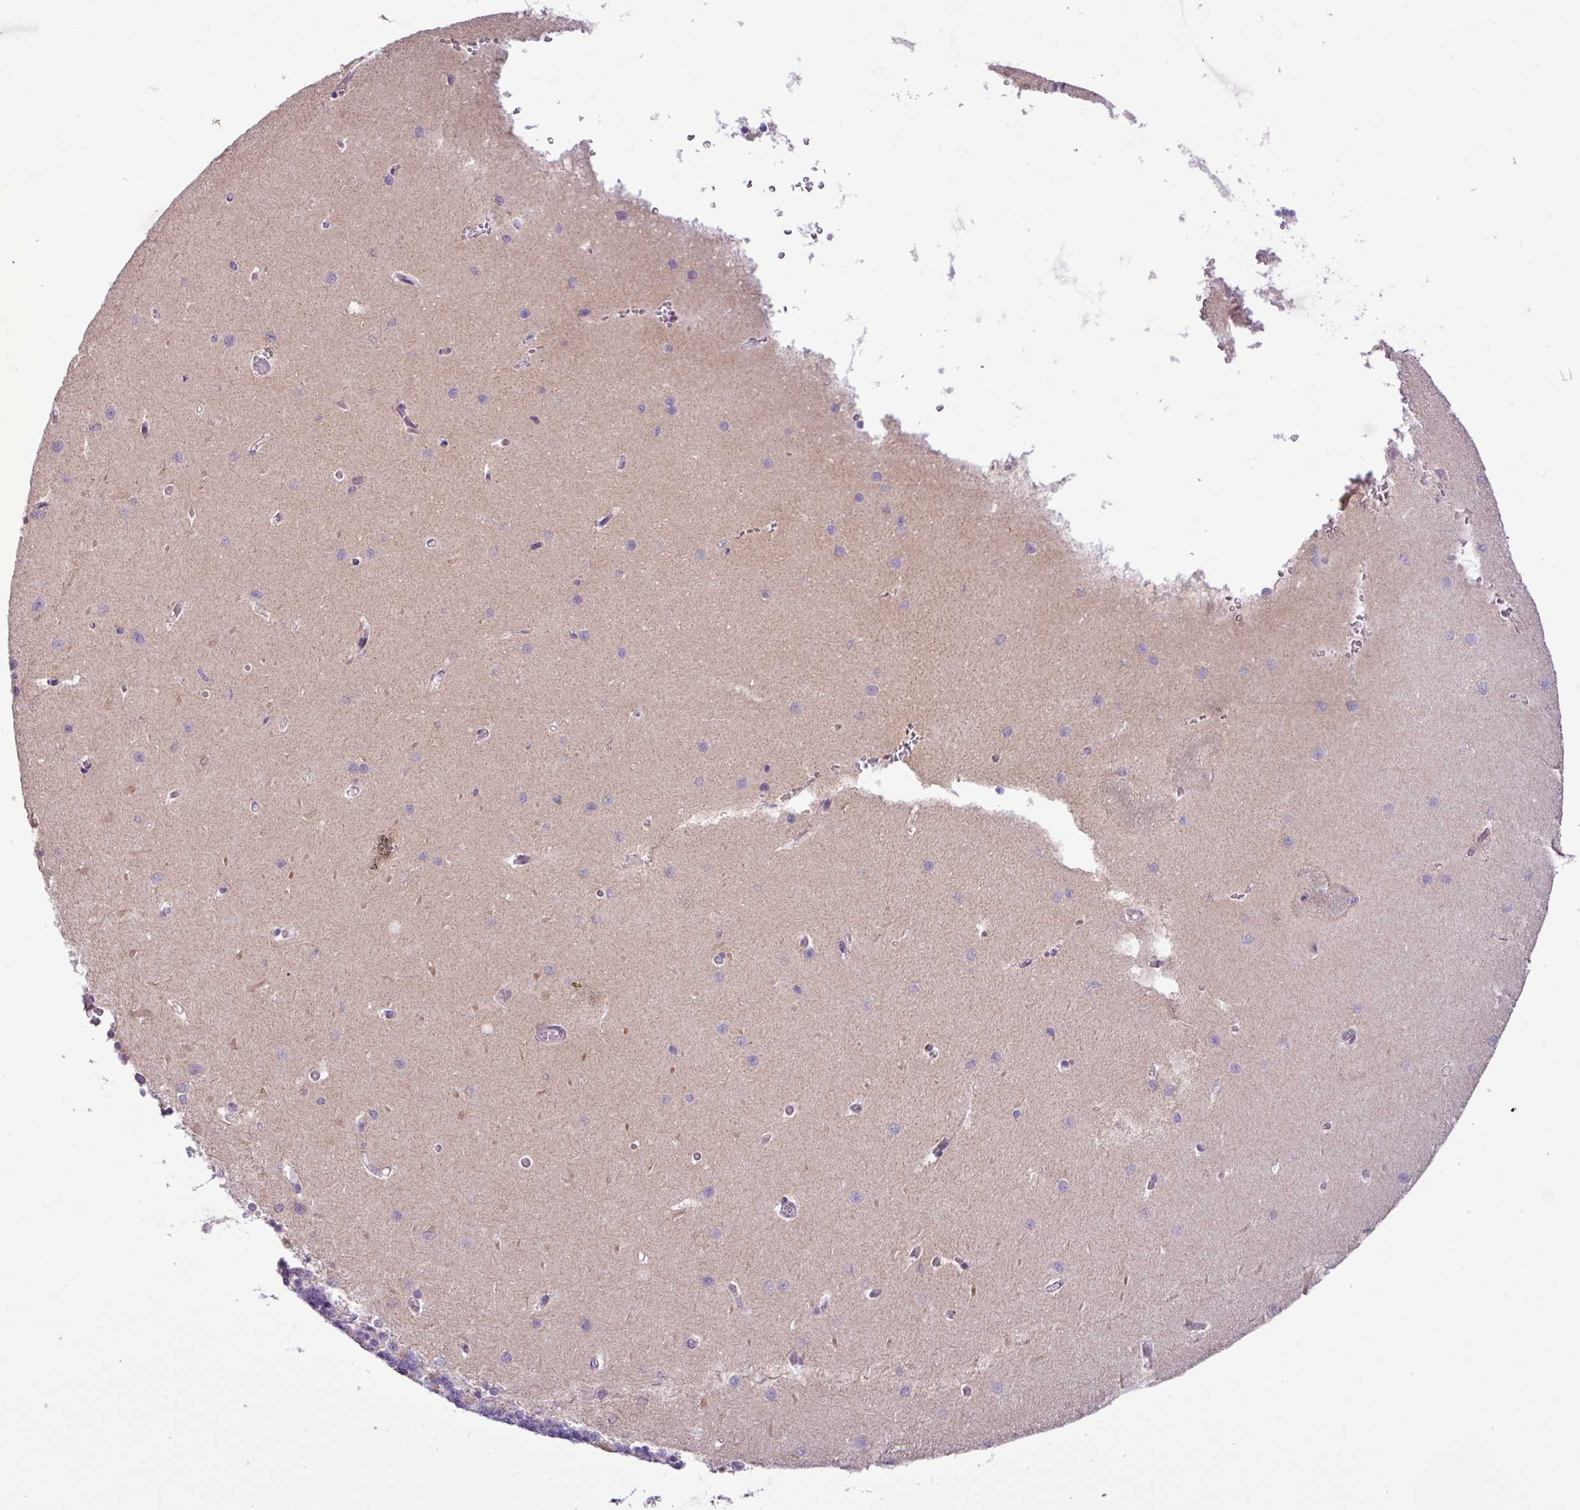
{"staining": {"intensity": "moderate", "quantity": "25%-75%", "location": "cytoplasmic/membranous"}, "tissue": "cerebellum", "cell_type": "Cells in granular layer", "image_type": "normal", "snomed": [{"axis": "morphology", "description": "Normal tissue, NOS"}, {"axis": "topography", "description": "Cerebellum"}], "caption": "DAB immunohistochemical staining of benign cerebellum reveals moderate cytoplasmic/membranous protein expression in approximately 25%-75% of cells in granular layer. (DAB IHC with brightfield microscopy, high magnification).", "gene": "PNLDC1", "patient": {"sex": "male", "age": 37}}